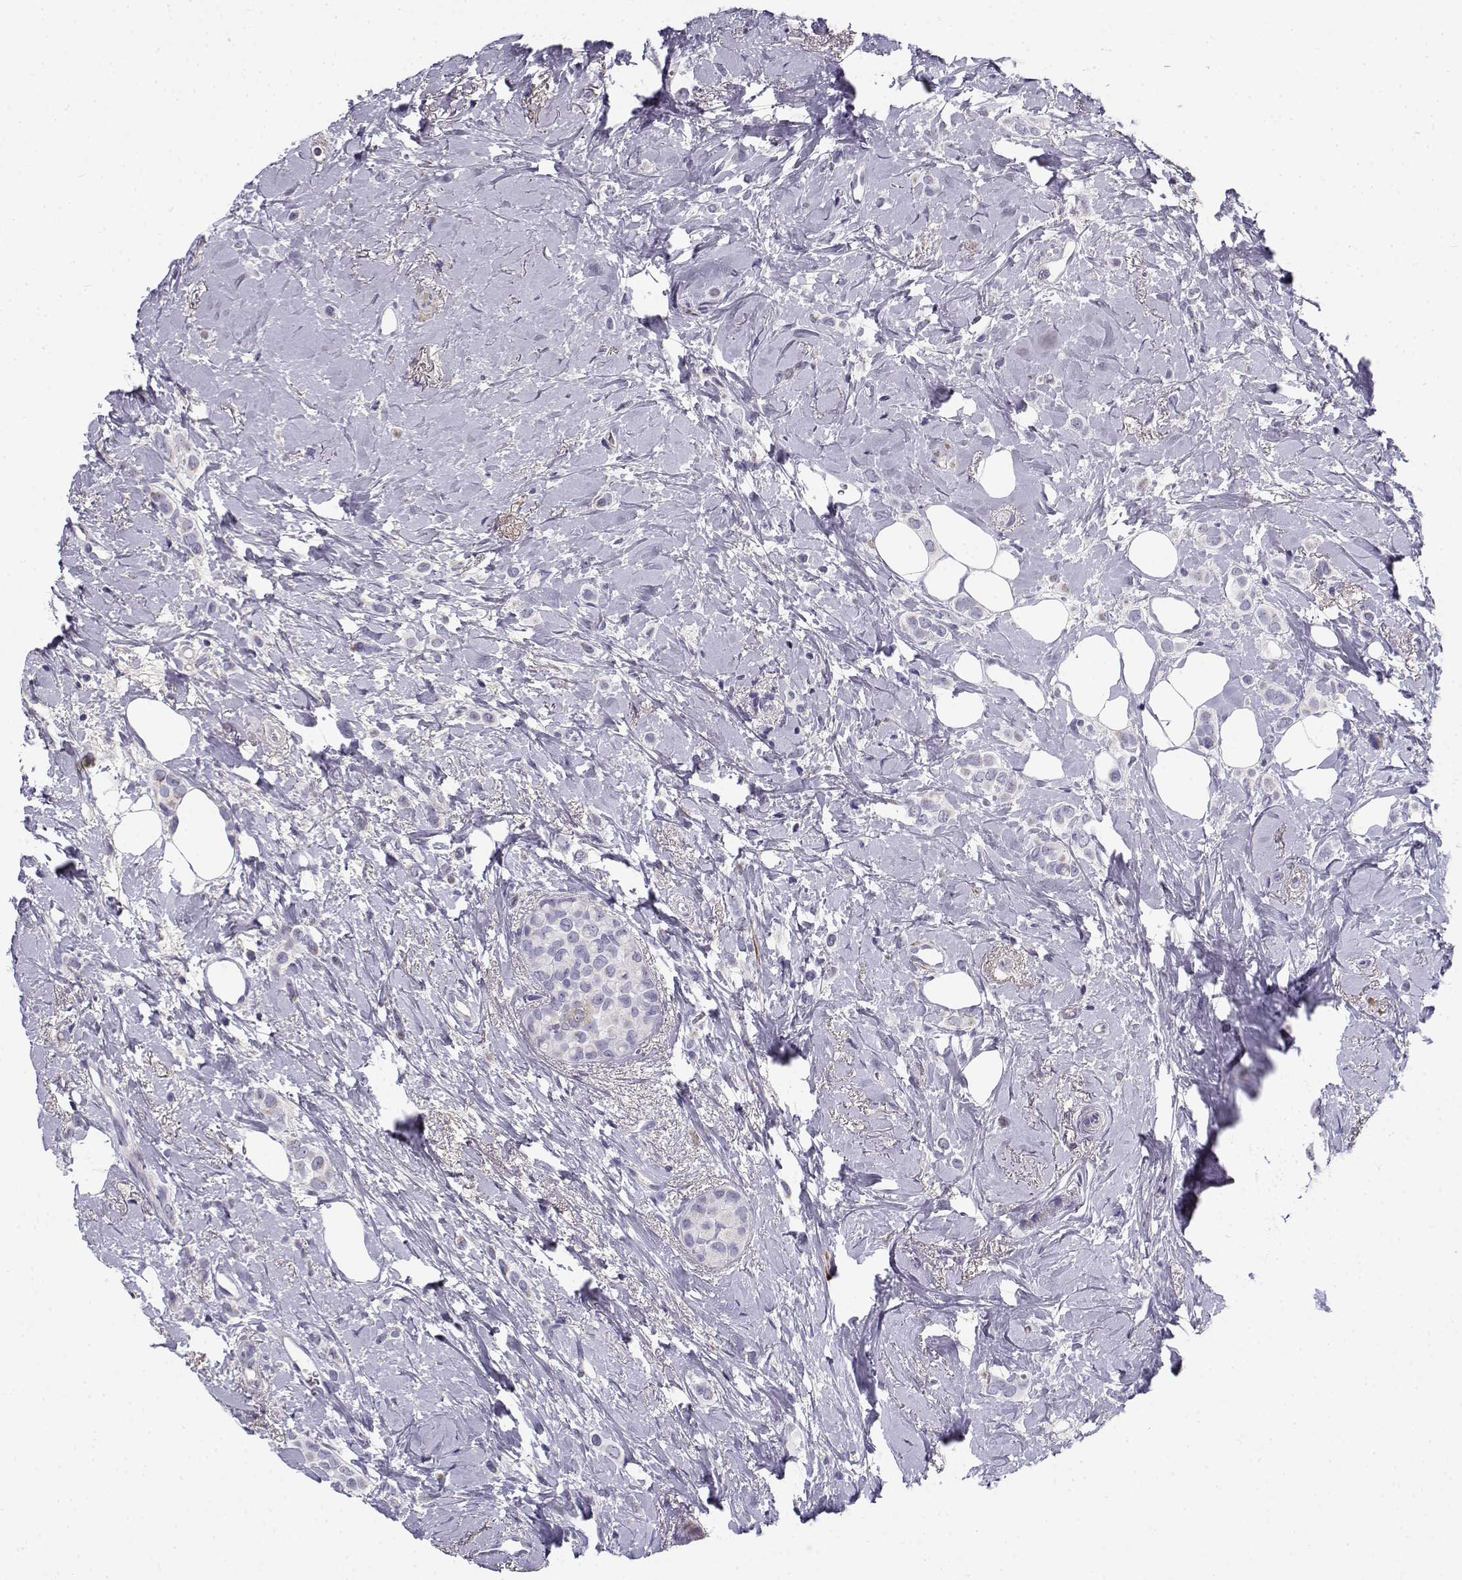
{"staining": {"intensity": "negative", "quantity": "none", "location": "none"}, "tissue": "breast cancer", "cell_type": "Tumor cells", "image_type": "cancer", "snomed": [{"axis": "morphology", "description": "Lobular carcinoma"}, {"axis": "topography", "description": "Breast"}], "caption": "Immunohistochemistry (IHC) of human breast cancer exhibits no staining in tumor cells.", "gene": "CREB3L3", "patient": {"sex": "female", "age": 66}}